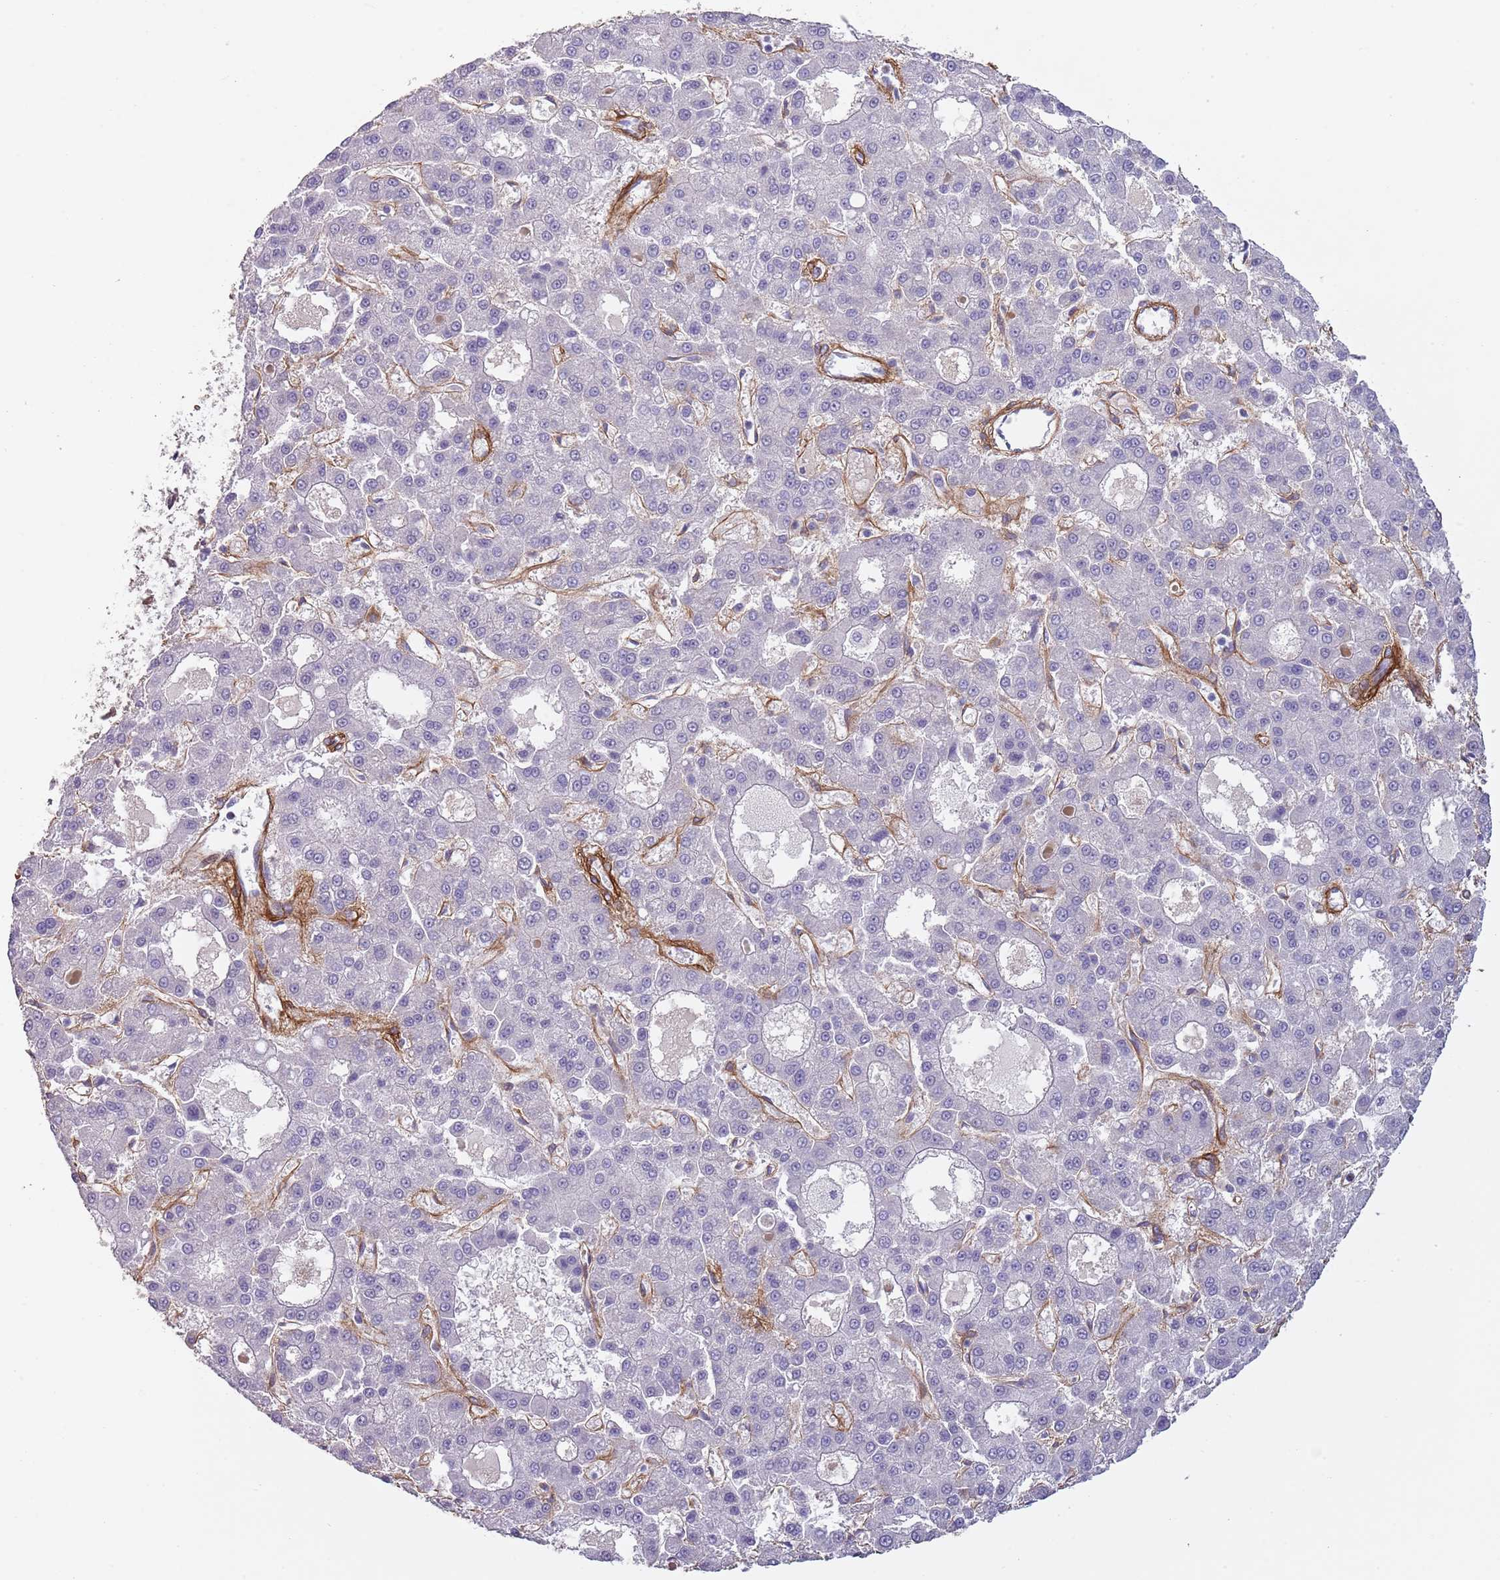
{"staining": {"intensity": "negative", "quantity": "none", "location": "none"}, "tissue": "liver cancer", "cell_type": "Tumor cells", "image_type": "cancer", "snomed": [{"axis": "morphology", "description": "Carcinoma, Hepatocellular, NOS"}, {"axis": "topography", "description": "Liver"}], "caption": "Tumor cells show no significant protein expression in liver cancer (hepatocellular carcinoma).", "gene": "TINAGL1", "patient": {"sex": "male", "age": 70}}